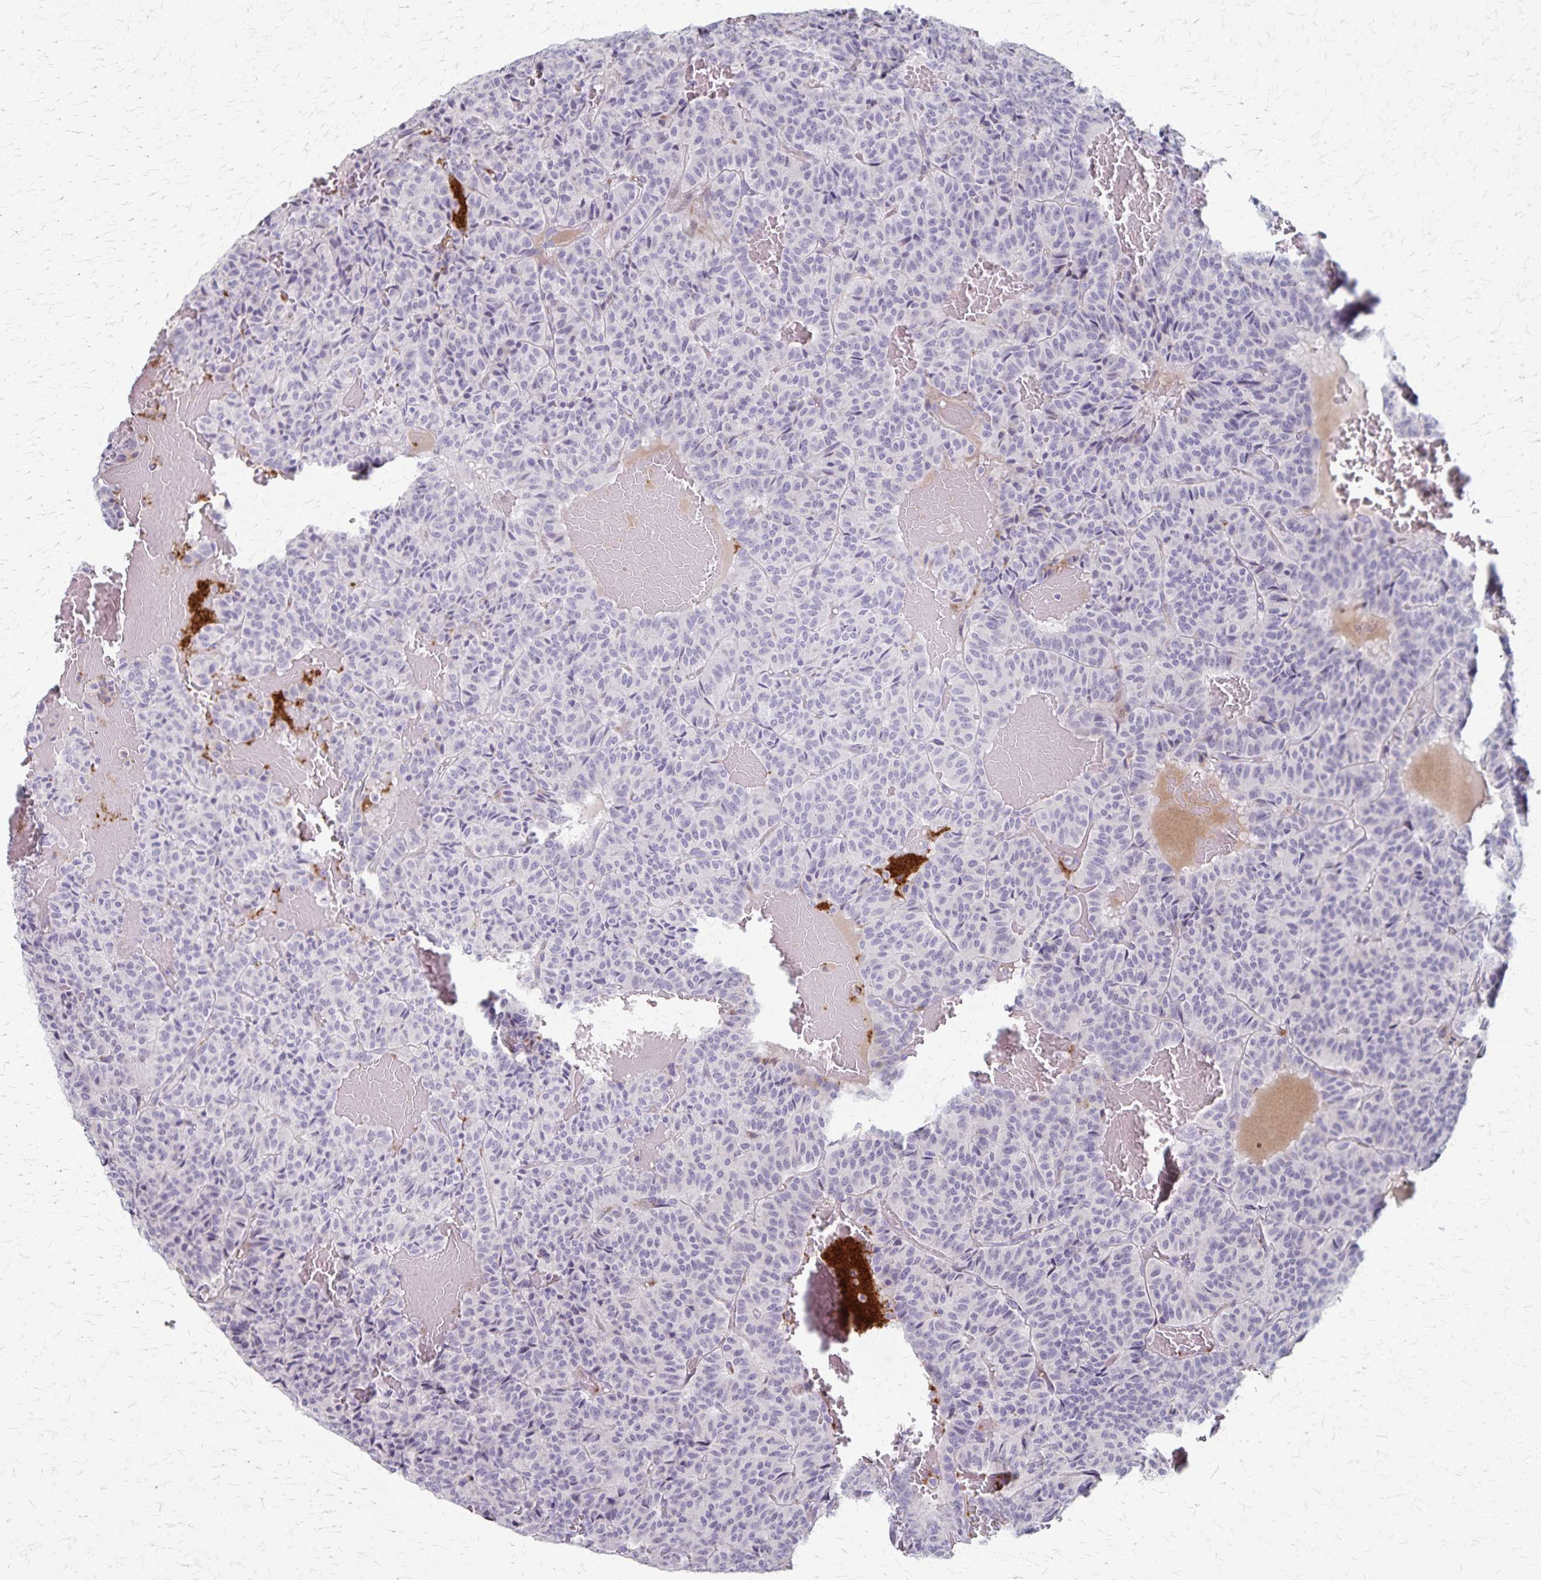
{"staining": {"intensity": "negative", "quantity": "none", "location": "none"}, "tissue": "carcinoid", "cell_type": "Tumor cells", "image_type": "cancer", "snomed": [{"axis": "morphology", "description": "Carcinoid, malignant, NOS"}, {"axis": "topography", "description": "Lung"}], "caption": "IHC micrograph of carcinoid (malignant) stained for a protein (brown), which shows no staining in tumor cells.", "gene": "RASL10B", "patient": {"sex": "male", "age": 70}}